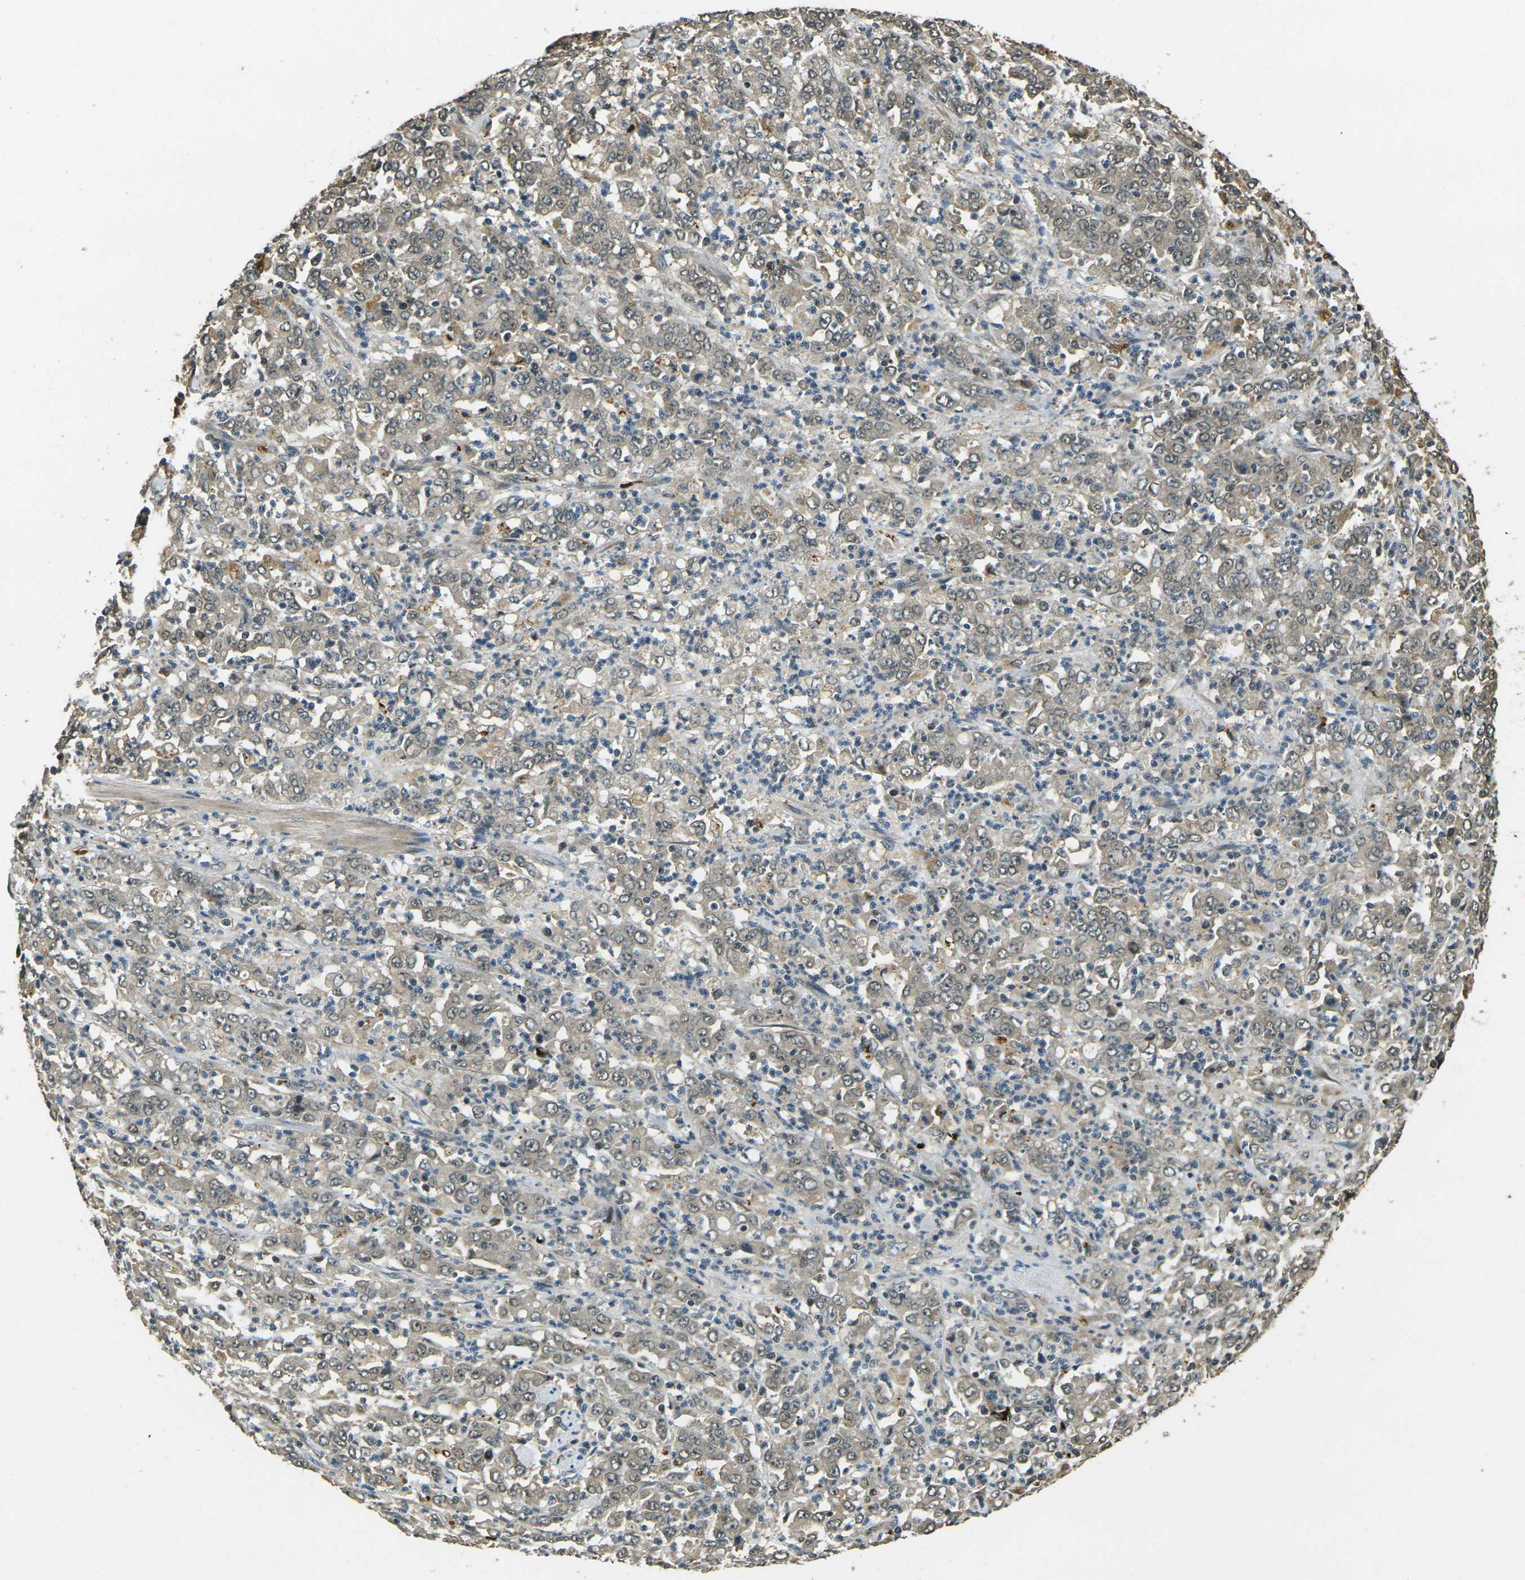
{"staining": {"intensity": "weak", "quantity": ">75%", "location": "cytoplasmic/membranous,nuclear"}, "tissue": "stomach cancer", "cell_type": "Tumor cells", "image_type": "cancer", "snomed": [{"axis": "morphology", "description": "Adenocarcinoma, NOS"}, {"axis": "topography", "description": "Stomach, lower"}], "caption": "A histopathology image of human stomach cancer (adenocarcinoma) stained for a protein shows weak cytoplasmic/membranous and nuclear brown staining in tumor cells.", "gene": "TOR1A", "patient": {"sex": "female", "age": 71}}